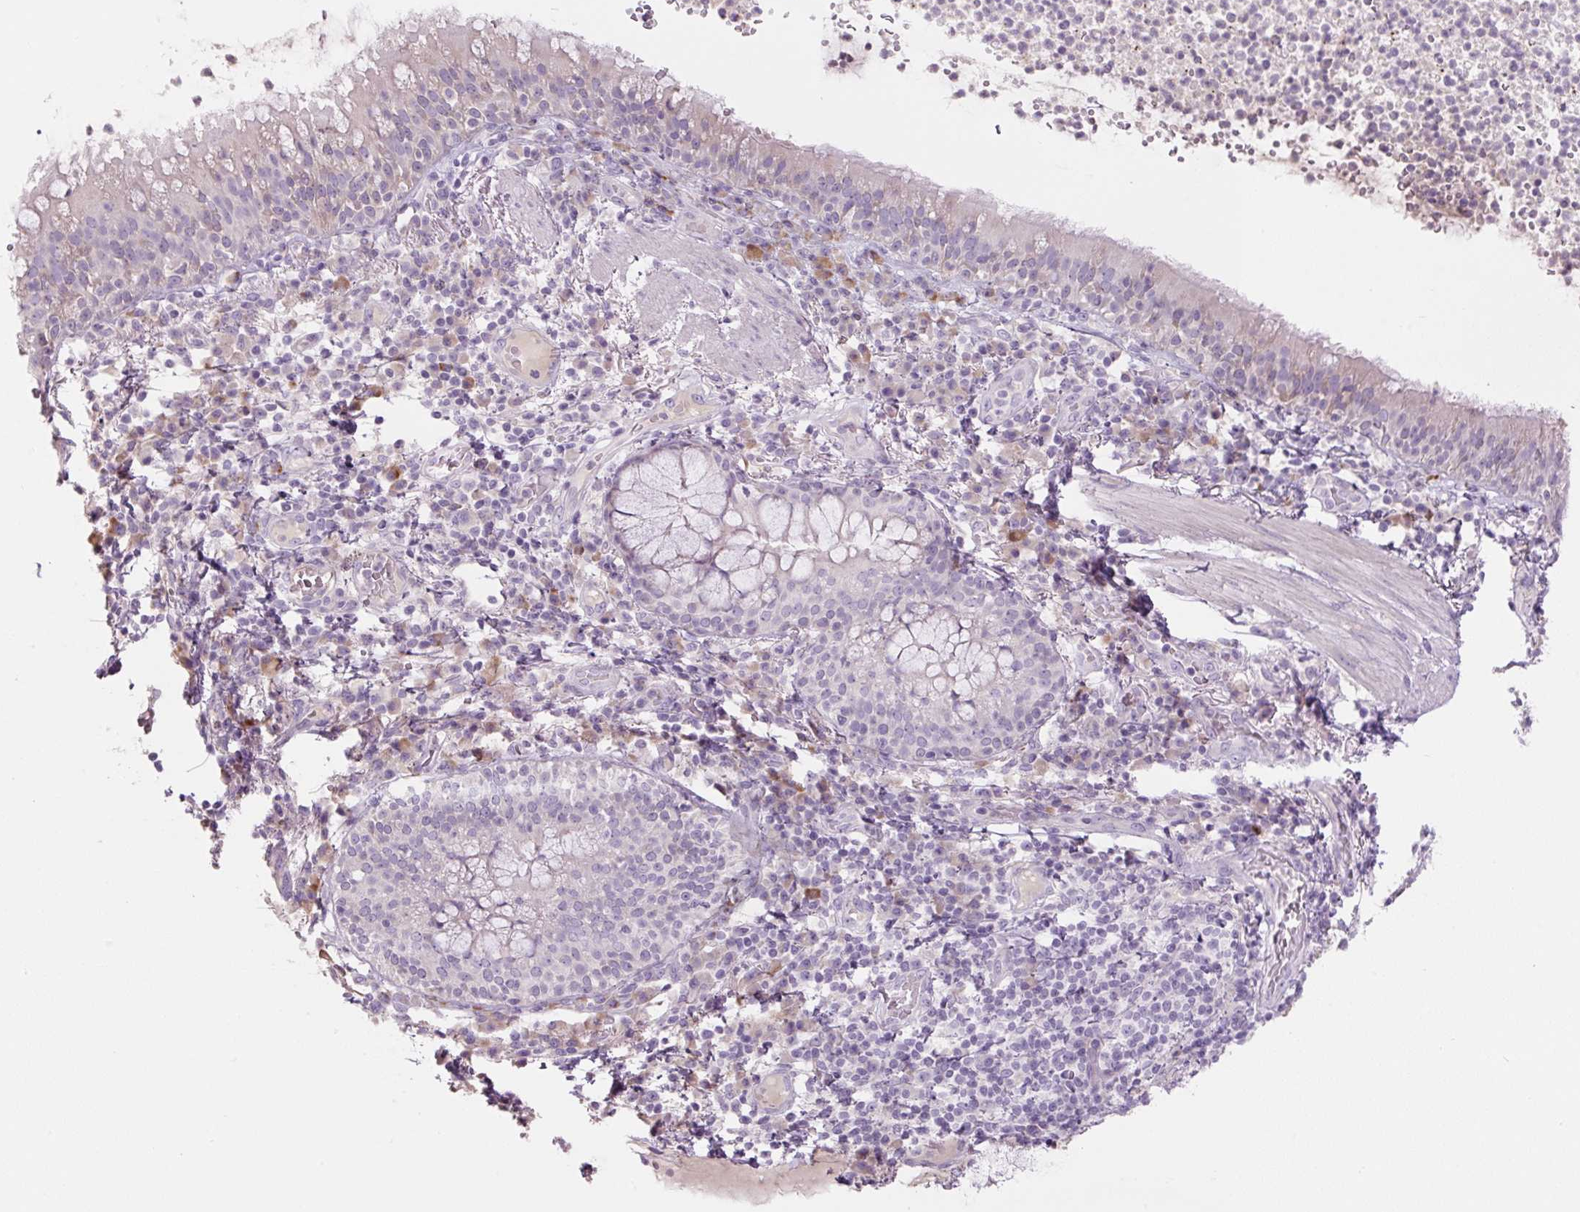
{"staining": {"intensity": "negative", "quantity": "none", "location": "none"}, "tissue": "bronchus", "cell_type": "Respiratory epithelial cells", "image_type": "normal", "snomed": [{"axis": "morphology", "description": "Normal tissue, NOS"}, {"axis": "topography", "description": "Cartilage tissue"}, {"axis": "topography", "description": "Bronchus"}], "caption": "High magnification brightfield microscopy of benign bronchus stained with DAB (brown) and counterstained with hematoxylin (blue): respiratory epithelial cells show no significant positivity. Brightfield microscopy of immunohistochemistry stained with DAB (3,3'-diaminobenzidine) (brown) and hematoxylin (blue), captured at high magnification.", "gene": "TMEM100", "patient": {"sex": "male", "age": 56}}